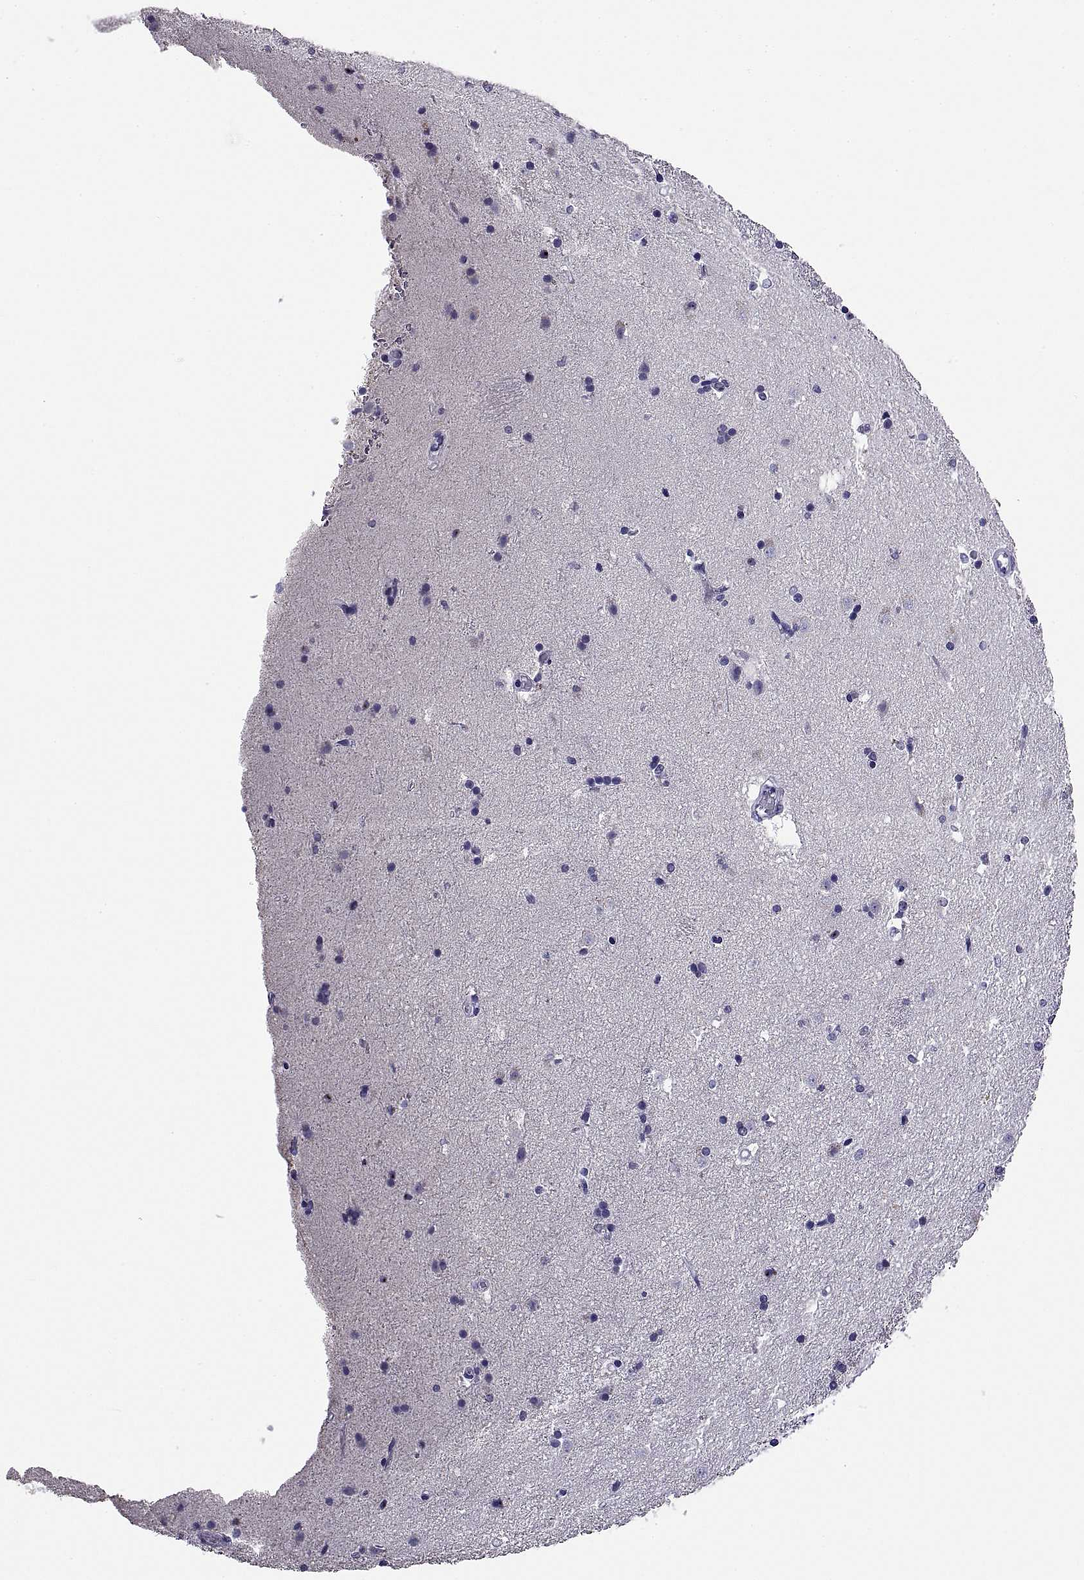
{"staining": {"intensity": "negative", "quantity": "none", "location": "none"}, "tissue": "caudate", "cell_type": "Glial cells", "image_type": "normal", "snomed": [{"axis": "morphology", "description": "Normal tissue, NOS"}, {"axis": "topography", "description": "Lateral ventricle wall"}], "caption": "Immunohistochemical staining of normal caudate shows no significant positivity in glial cells.", "gene": "TGFBR3L", "patient": {"sex": "male", "age": 51}}